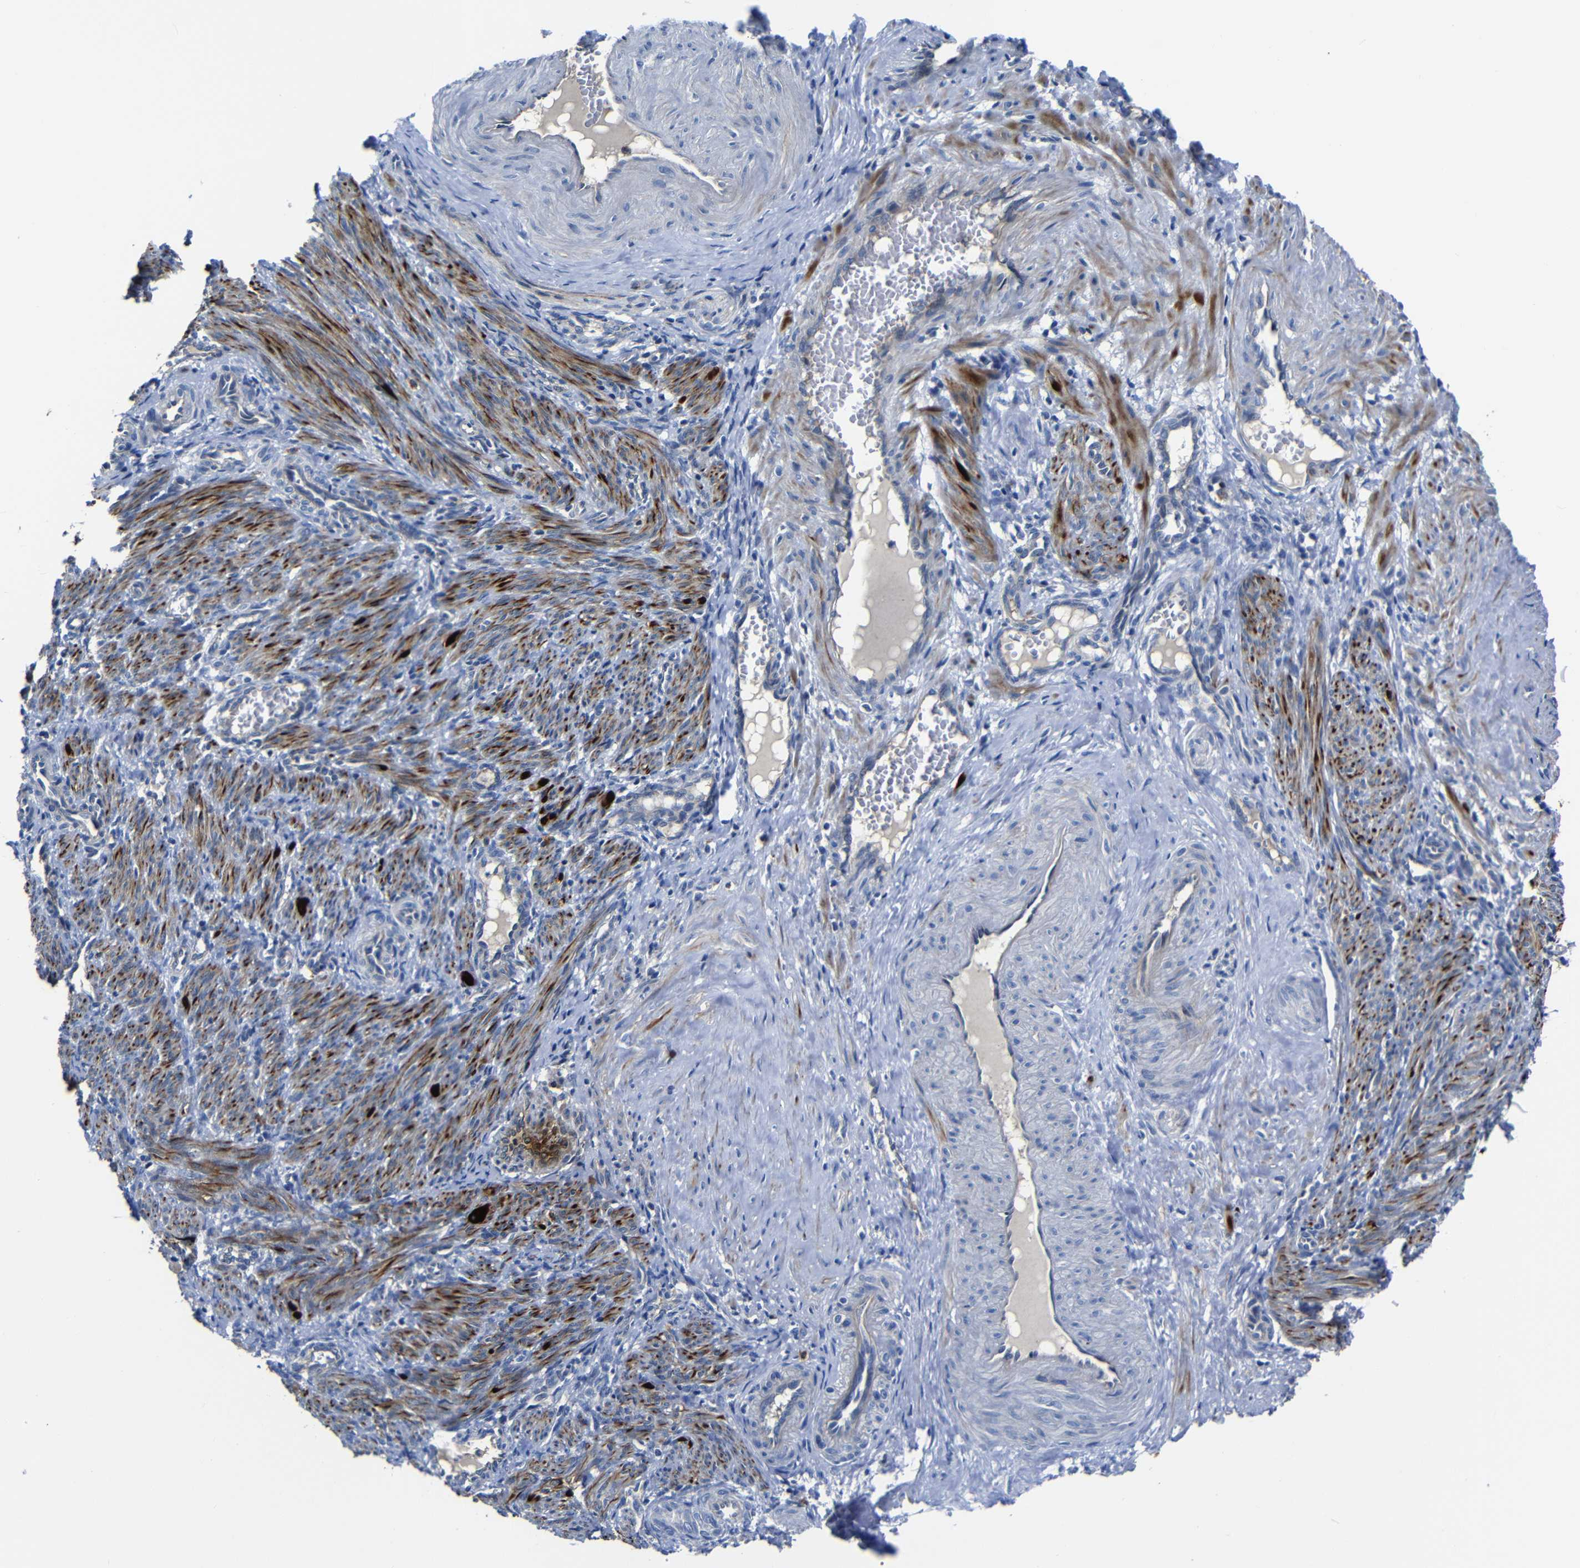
{"staining": {"intensity": "strong", "quantity": ">75%", "location": "cytoplasmic/membranous"}, "tissue": "smooth muscle", "cell_type": "Smooth muscle cells", "image_type": "normal", "snomed": [{"axis": "morphology", "description": "Normal tissue, NOS"}, {"axis": "topography", "description": "Endometrium"}], "caption": "Benign smooth muscle displays strong cytoplasmic/membranous positivity in about >75% of smooth muscle cells, visualized by immunohistochemistry. (brown staining indicates protein expression, while blue staining denotes nuclei).", "gene": "AFDN", "patient": {"sex": "female", "age": 33}}